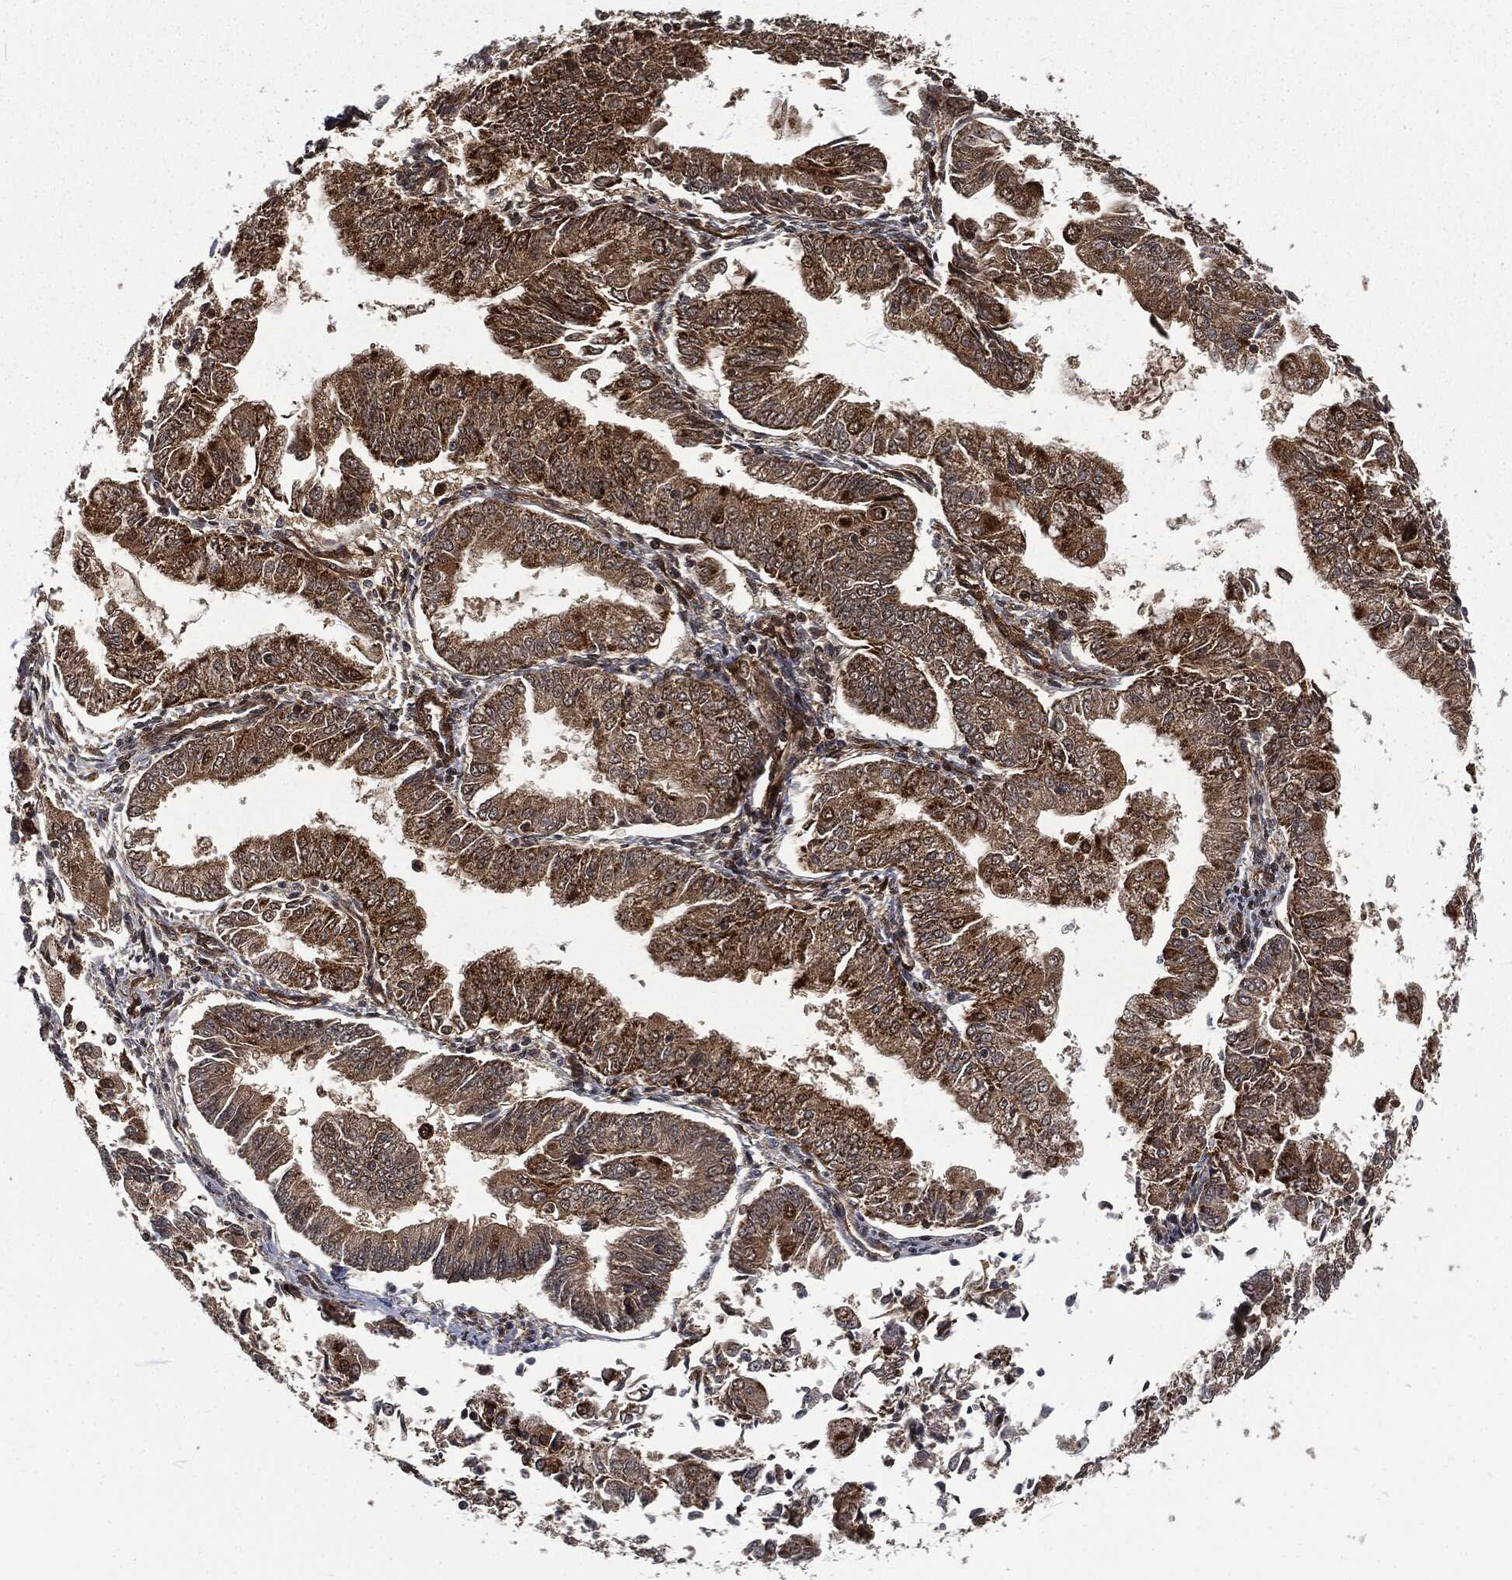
{"staining": {"intensity": "moderate", "quantity": ">75%", "location": "cytoplasmic/membranous"}, "tissue": "endometrial cancer", "cell_type": "Tumor cells", "image_type": "cancer", "snomed": [{"axis": "morphology", "description": "Adenocarcinoma, NOS"}, {"axis": "topography", "description": "Endometrium"}], "caption": "High-power microscopy captured an immunohistochemistry image of endometrial cancer (adenocarcinoma), revealing moderate cytoplasmic/membranous staining in about >75% of tumor cells.", "gene": "RFTN1", "patient": {"sex": "female", "age": 56}}